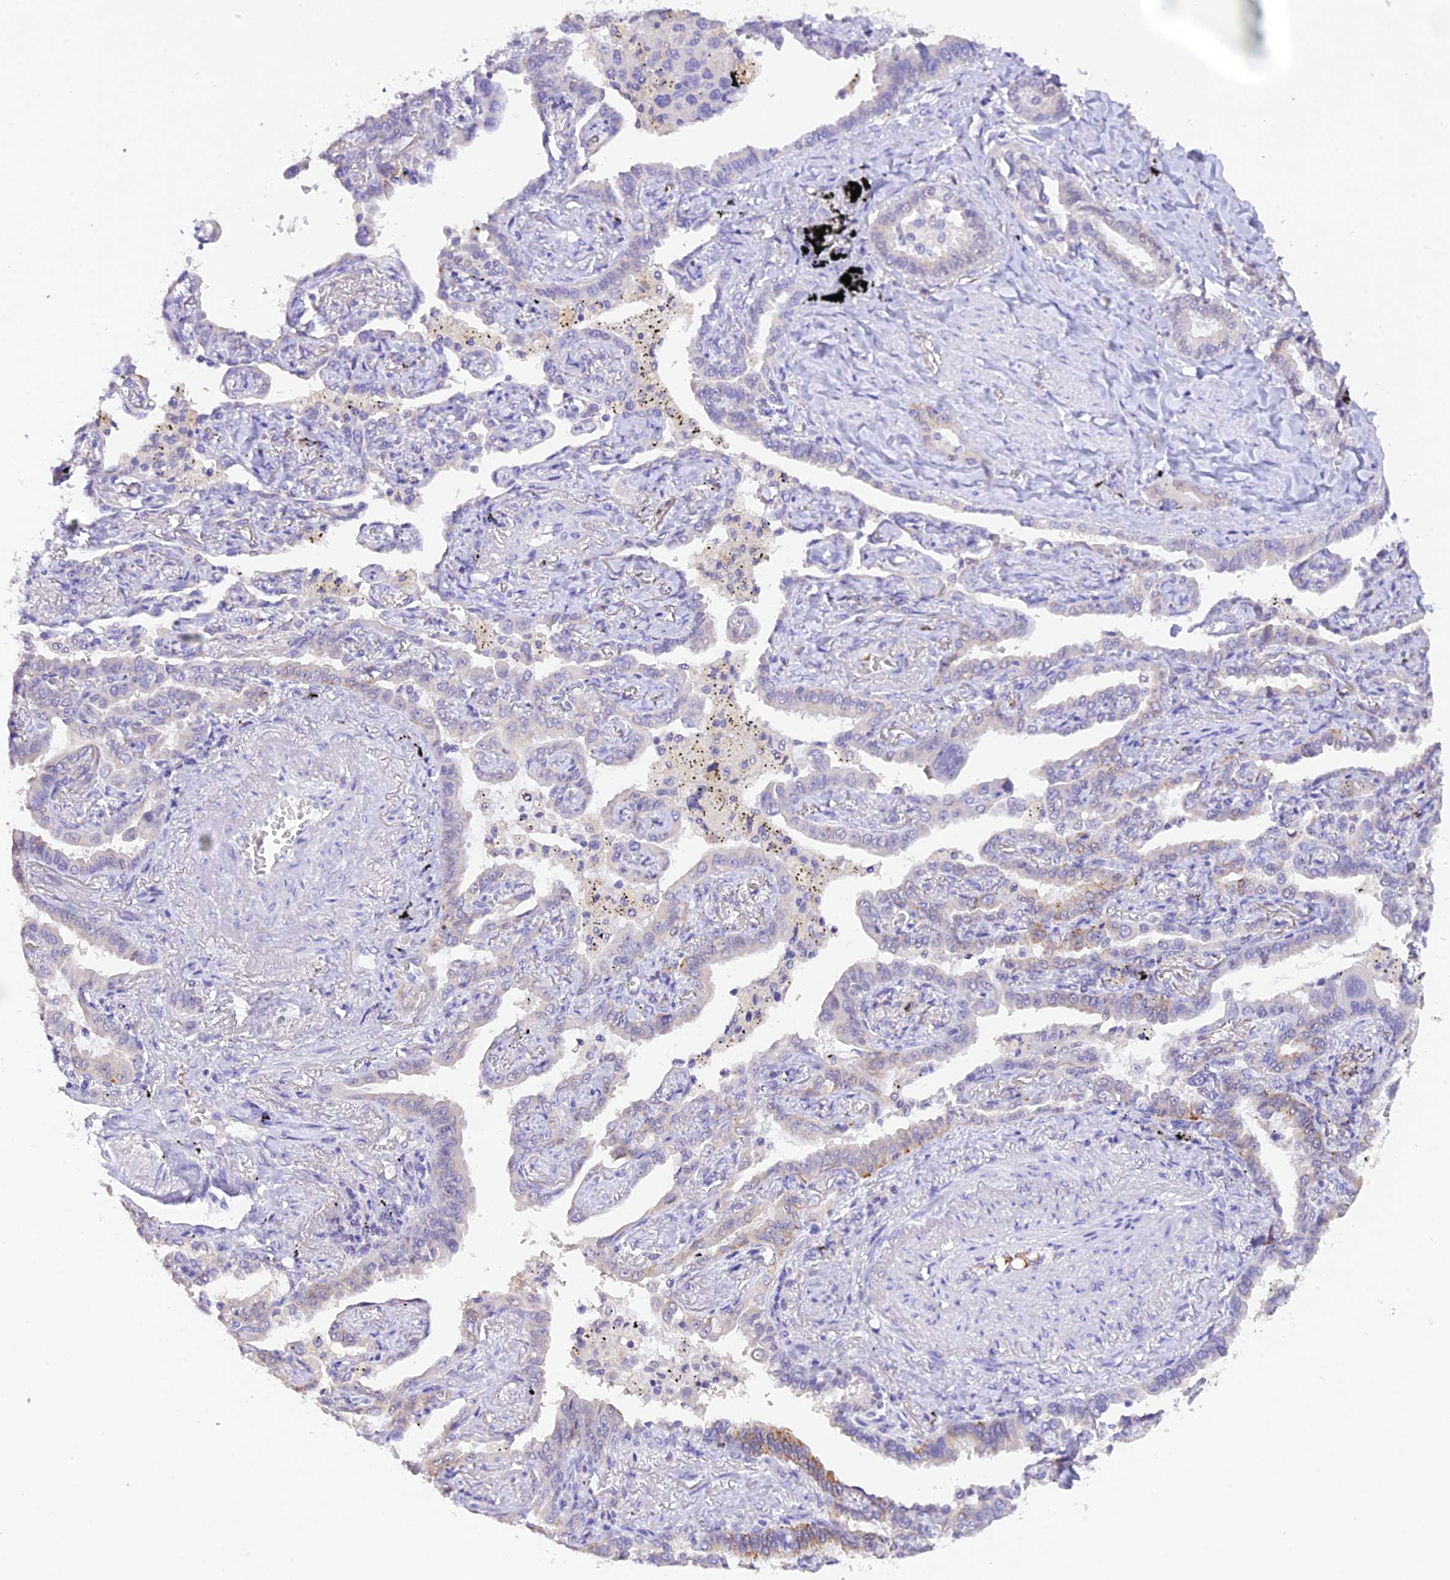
{"staining": {"intensity": "weak", "quantity": "<25%", "location": "cytoplasmic/membranous"}, "tissue": "lung cancer", "cell_type": "Tumor cells", "image_type": "cancer", "snomed": [{"axis": "morphology", "description": "Adenocarcinoma, NOS"}, {"axis": "topography", "description": "Lung"}], "caption": "Protein analysis of lung cancer shows no significant staining in tumor cells. The staining was performed using DAB to visualize the protein expression in brown, while the nuclei were stained in blue with hematoxylin (Magnification: 20x).", "gene": "AHSP", "patient": {"sex": "male", "age": 67}}